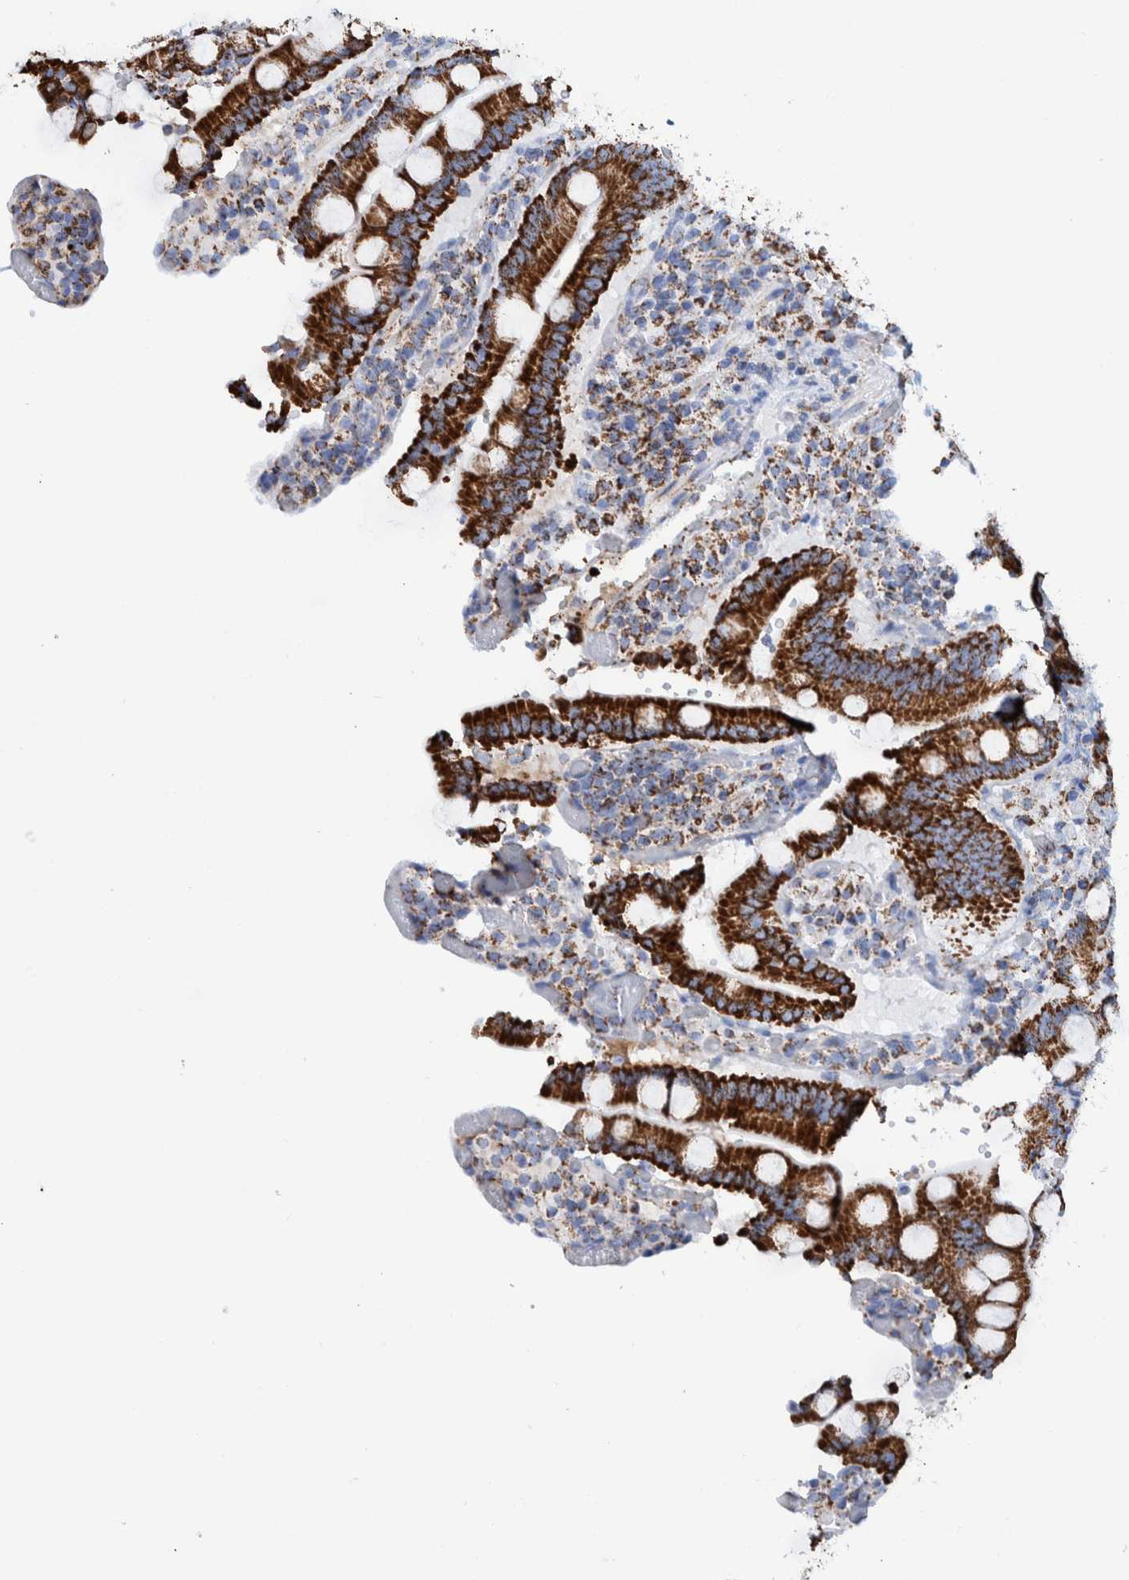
{"staining": {"intensity": "strong", "quantity": ">75%", "location": "cytoplasmic/membranous"}, "tissue": "duodenum", "cell_type": "Glandular cells", "image_type": "normal", "snomed": [{"axis": "morphology", "description": "Normal tissue, NOS"}, {"axis": "topography", "description": "Small intestine, NOS"}], "caption": "DAB (3,3'-diaminobenzidine) immunohistochemical staining of normal duodenum exhibits strong cytoplasmic/membranous protein staining in approximately >75% of glandular cells.", "gene": "DECR1", "patient": {"sex": "female", "age": 71}}